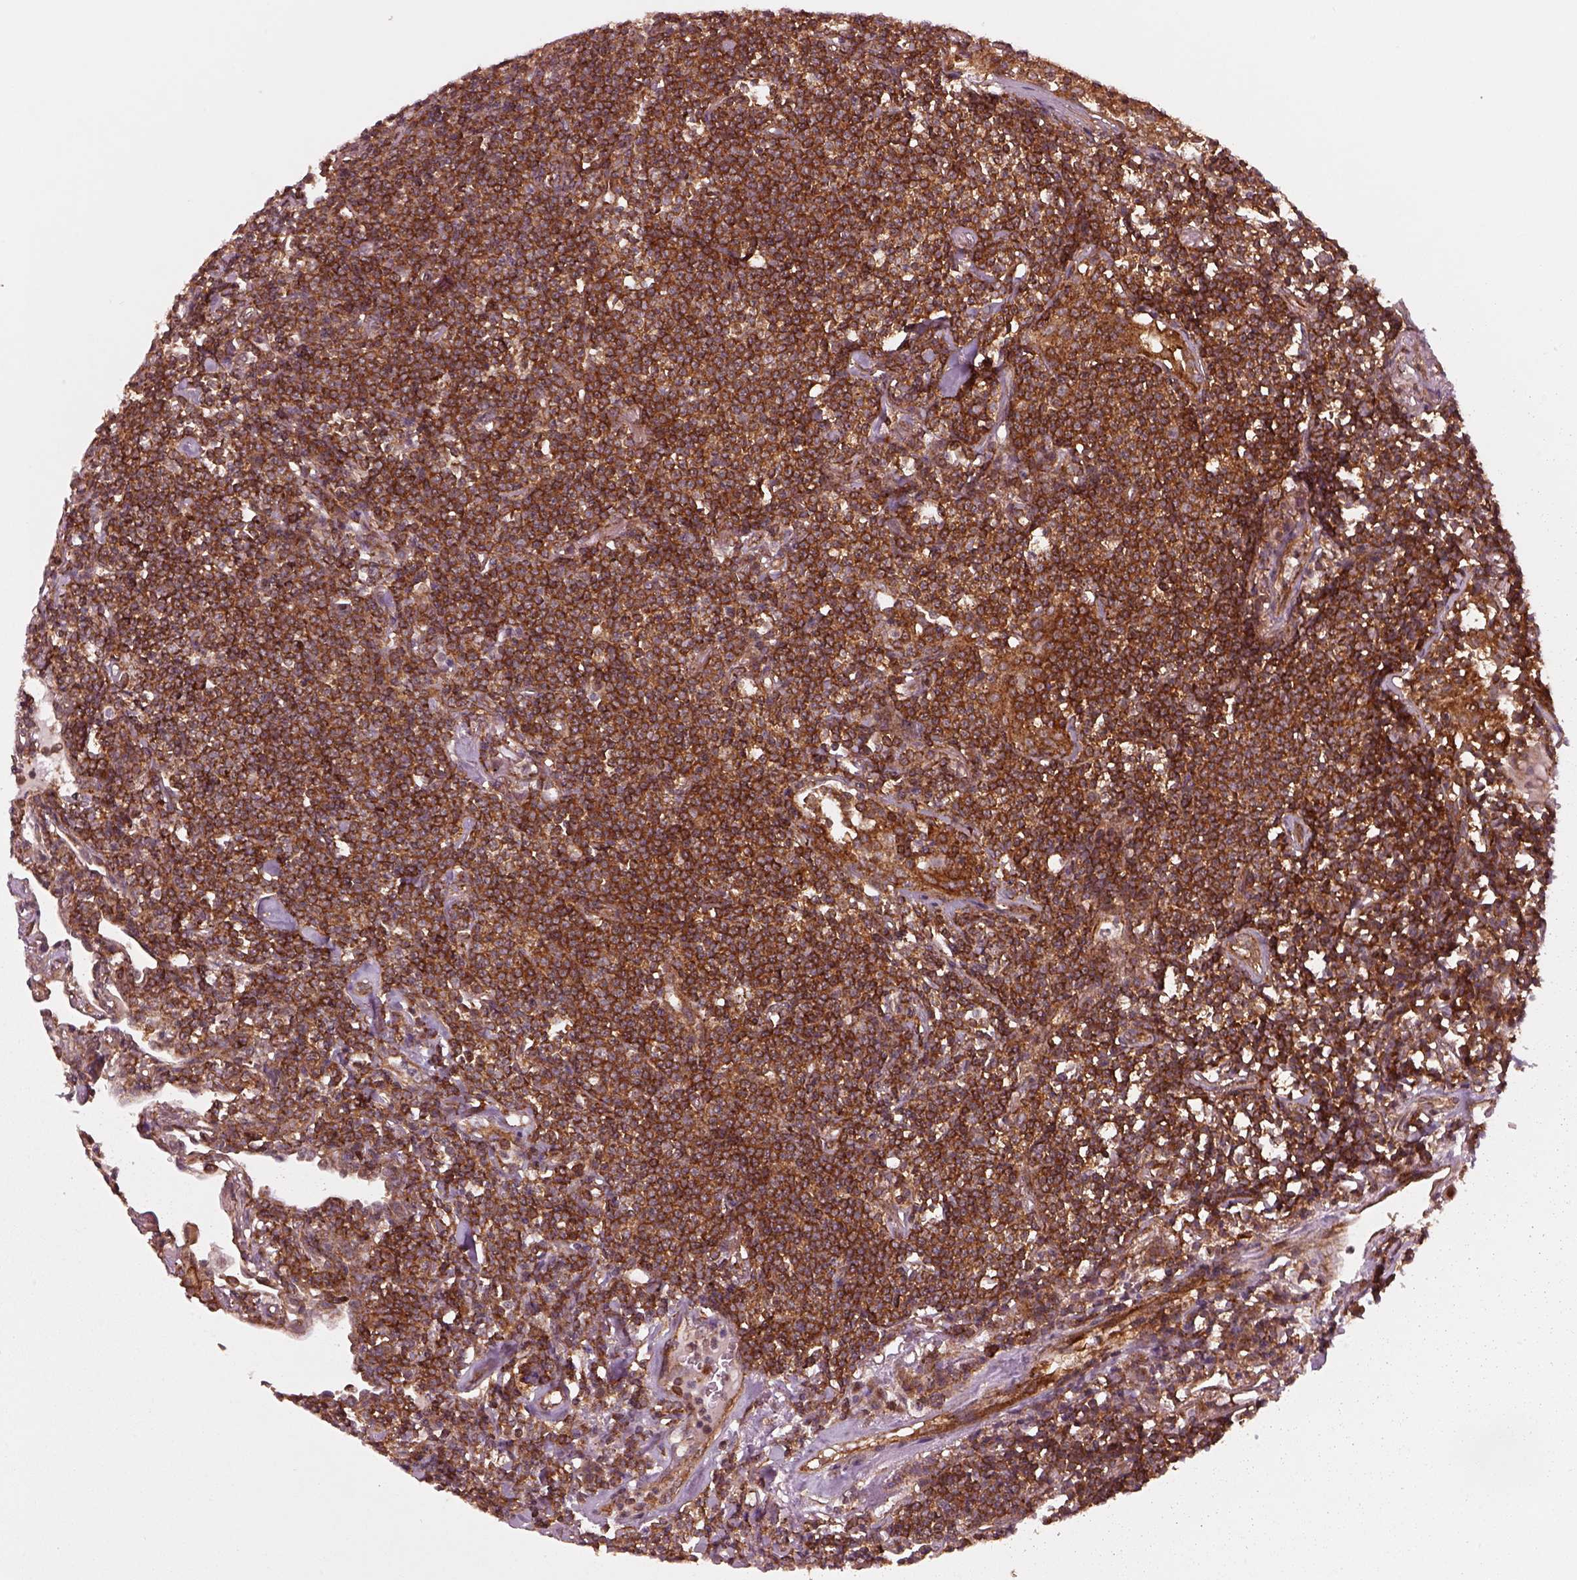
{"staining": {"intensity": "strong", "quantity": ">75%", "location": "cytoplasmic/membranous"}, "tissue": "lymphoma", "cell_type": "Tumor cells", "image_type": "cancer", "snomed": [{"axis": "morphology", "description": "Malignant lymphoma, non-Hodgkin's type, Low grade"}, {"axis": "topography", "description": "Lung"}], "caption": "IHC histopathology image of human malignant lymphoma, non-Hodgkin's type (low-grade) stained for a protein (brown), which reveals high levels of strong cytoplasmic/membranous staining in about >75% of tumor cells.", "gene": "WASHC2A", "patient": {"sex": "female", "age": 71}}